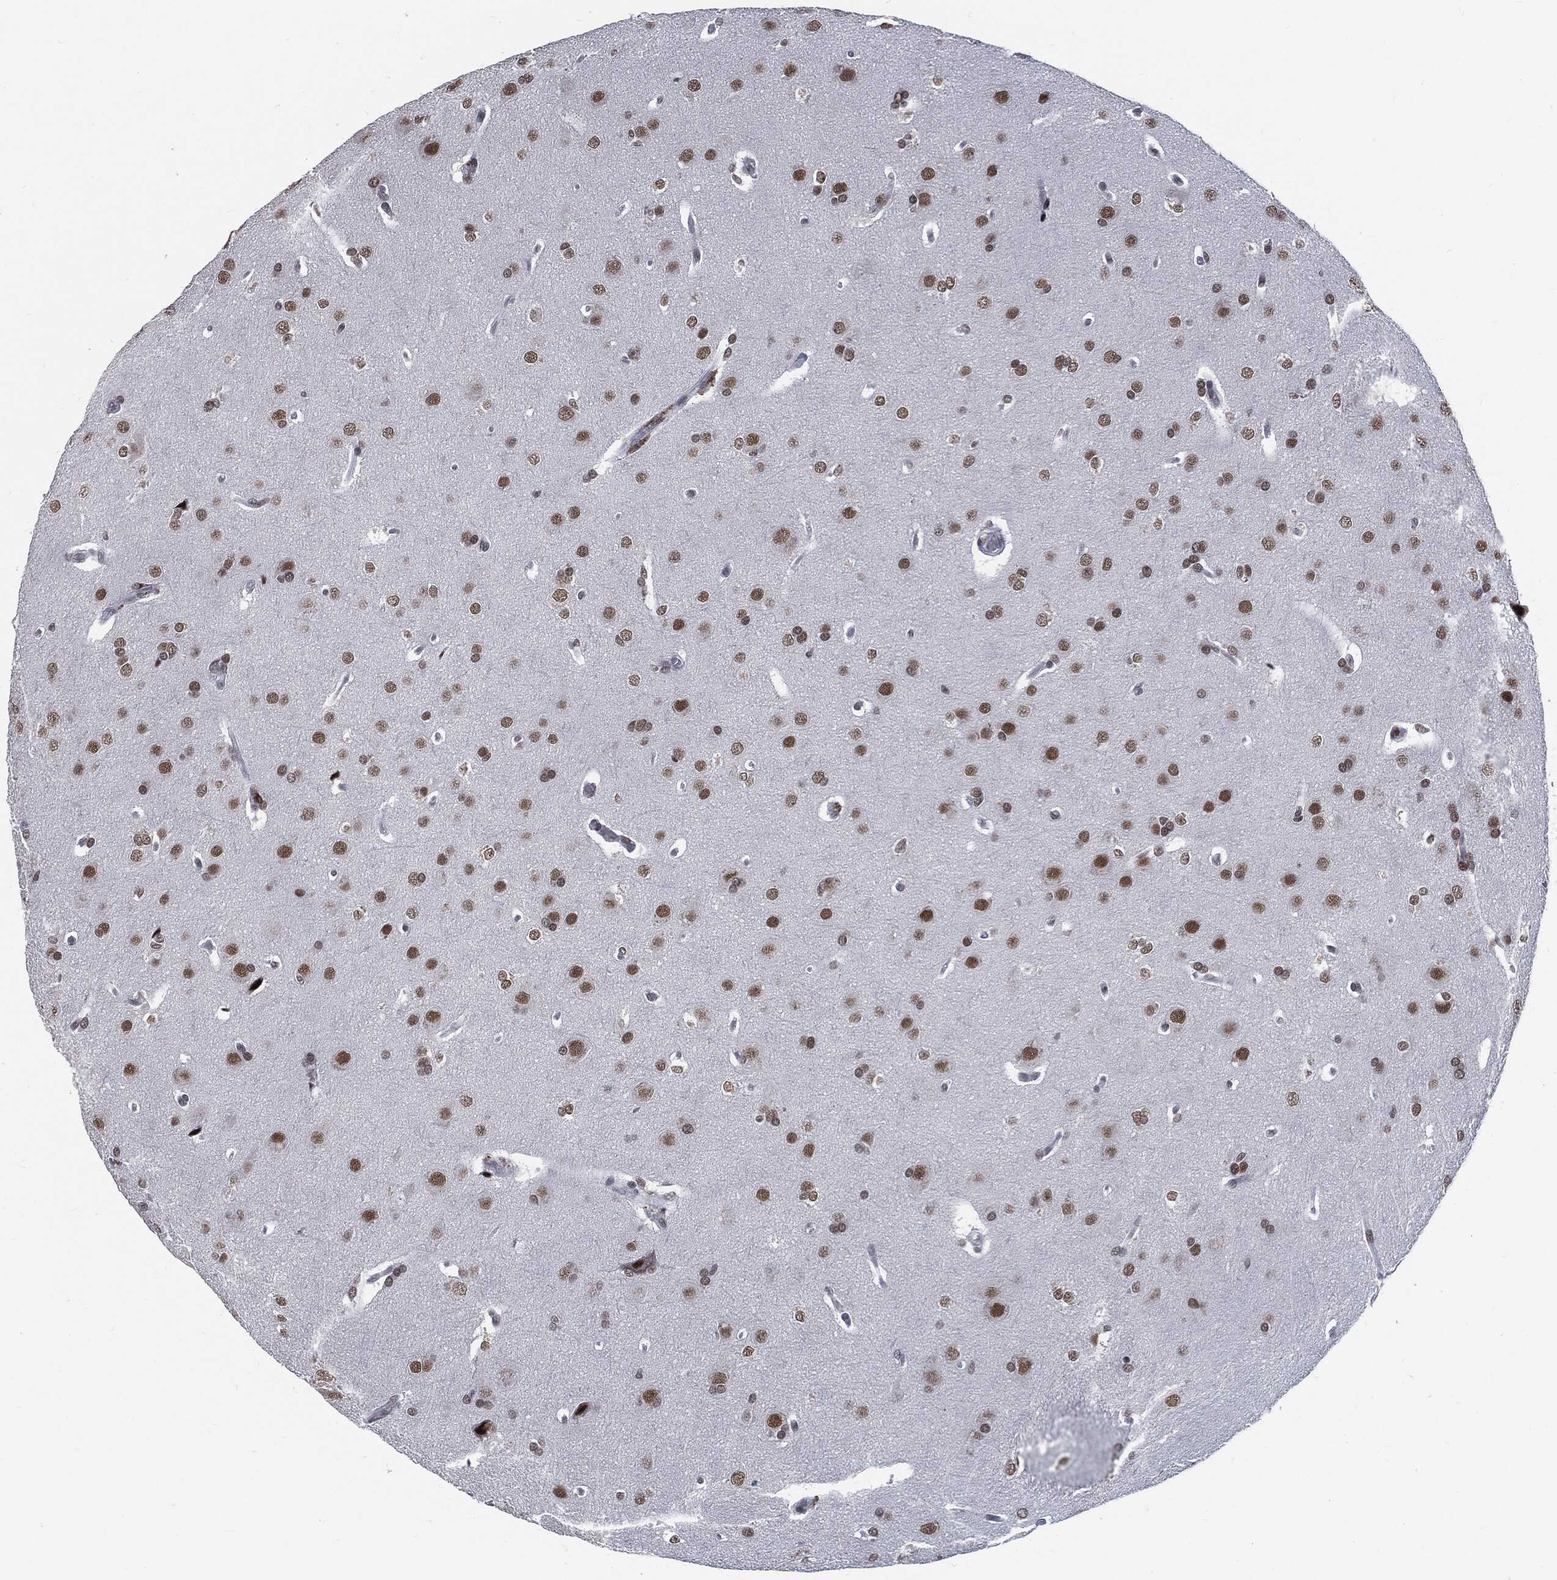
{"staining": {"intensity": "moderate", "quantity": "25%-75%", "location": "nuclear"}, "tissue": "glioma", "cell_type": "Tumor cells", "image_type": "cancer", "snomed": [{"axis": "morphology", "description": "Glioma, malignant, Low grade"}, {"axis": "topography", "description": "Brain"}], "caption": "There is medium levels of moderate nuclear positivity in tumor cells of malignant low-grade glioma, as demonstrated by immunohistochemical staining (brown color).", "gene": "ANXA1", "patient": {"sex": "female", "age": 32}}